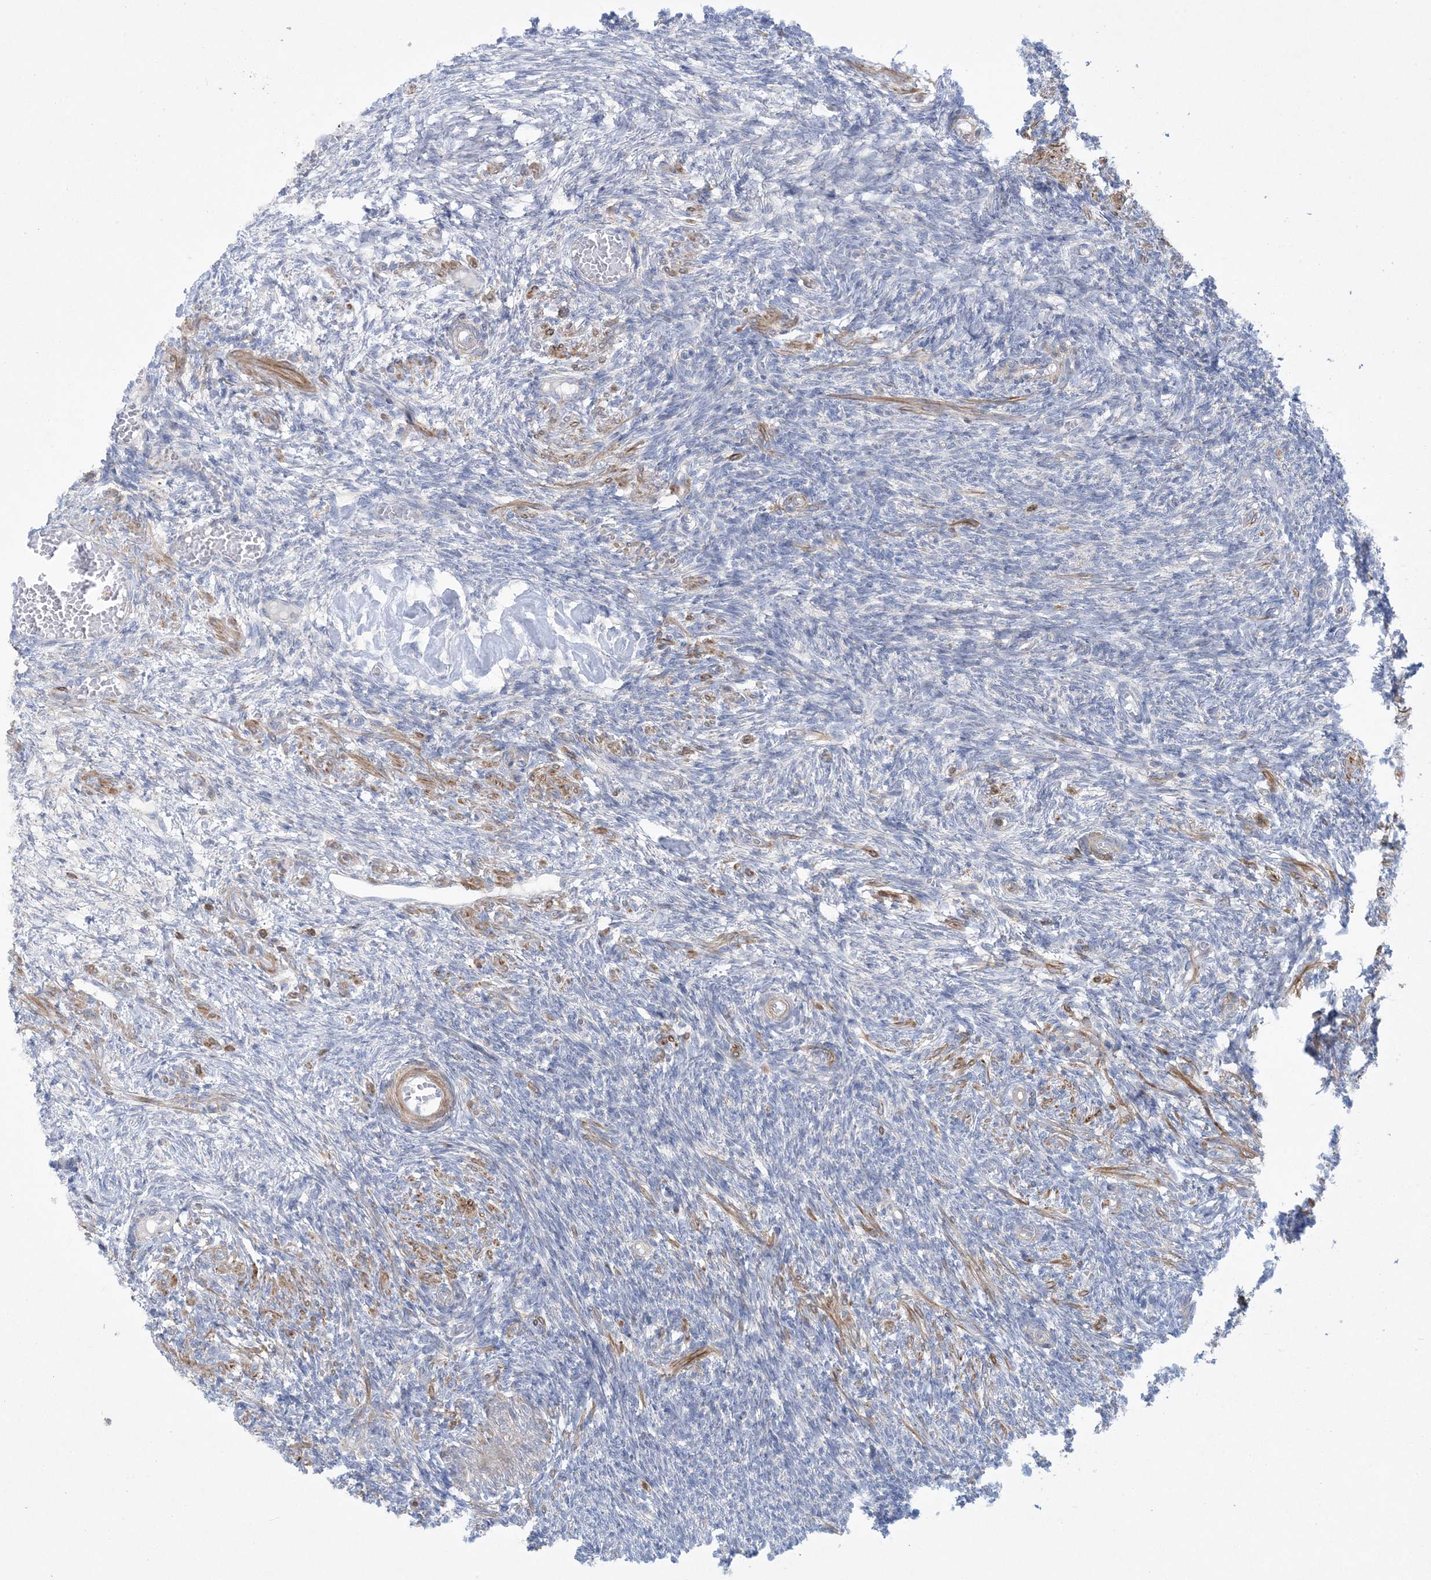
{"staining": {"intensity": "negative", "quantity": "none", "location": "none"}, "tissue": "ovary", "cell_type": "Ovarian stroma cells", "image_type": "normal", "snomed": [{"axis": "morphology", "description": "Normal tissue, NOS"}, {"axis": "topography", "description": "Ovary"}], "caption": "Protein analysis of benign ovary reveals no significant positivity in ovarian stroma cells.", "gene": "ARHGAP30", "patient": {"sex": "female", "age": 27}}